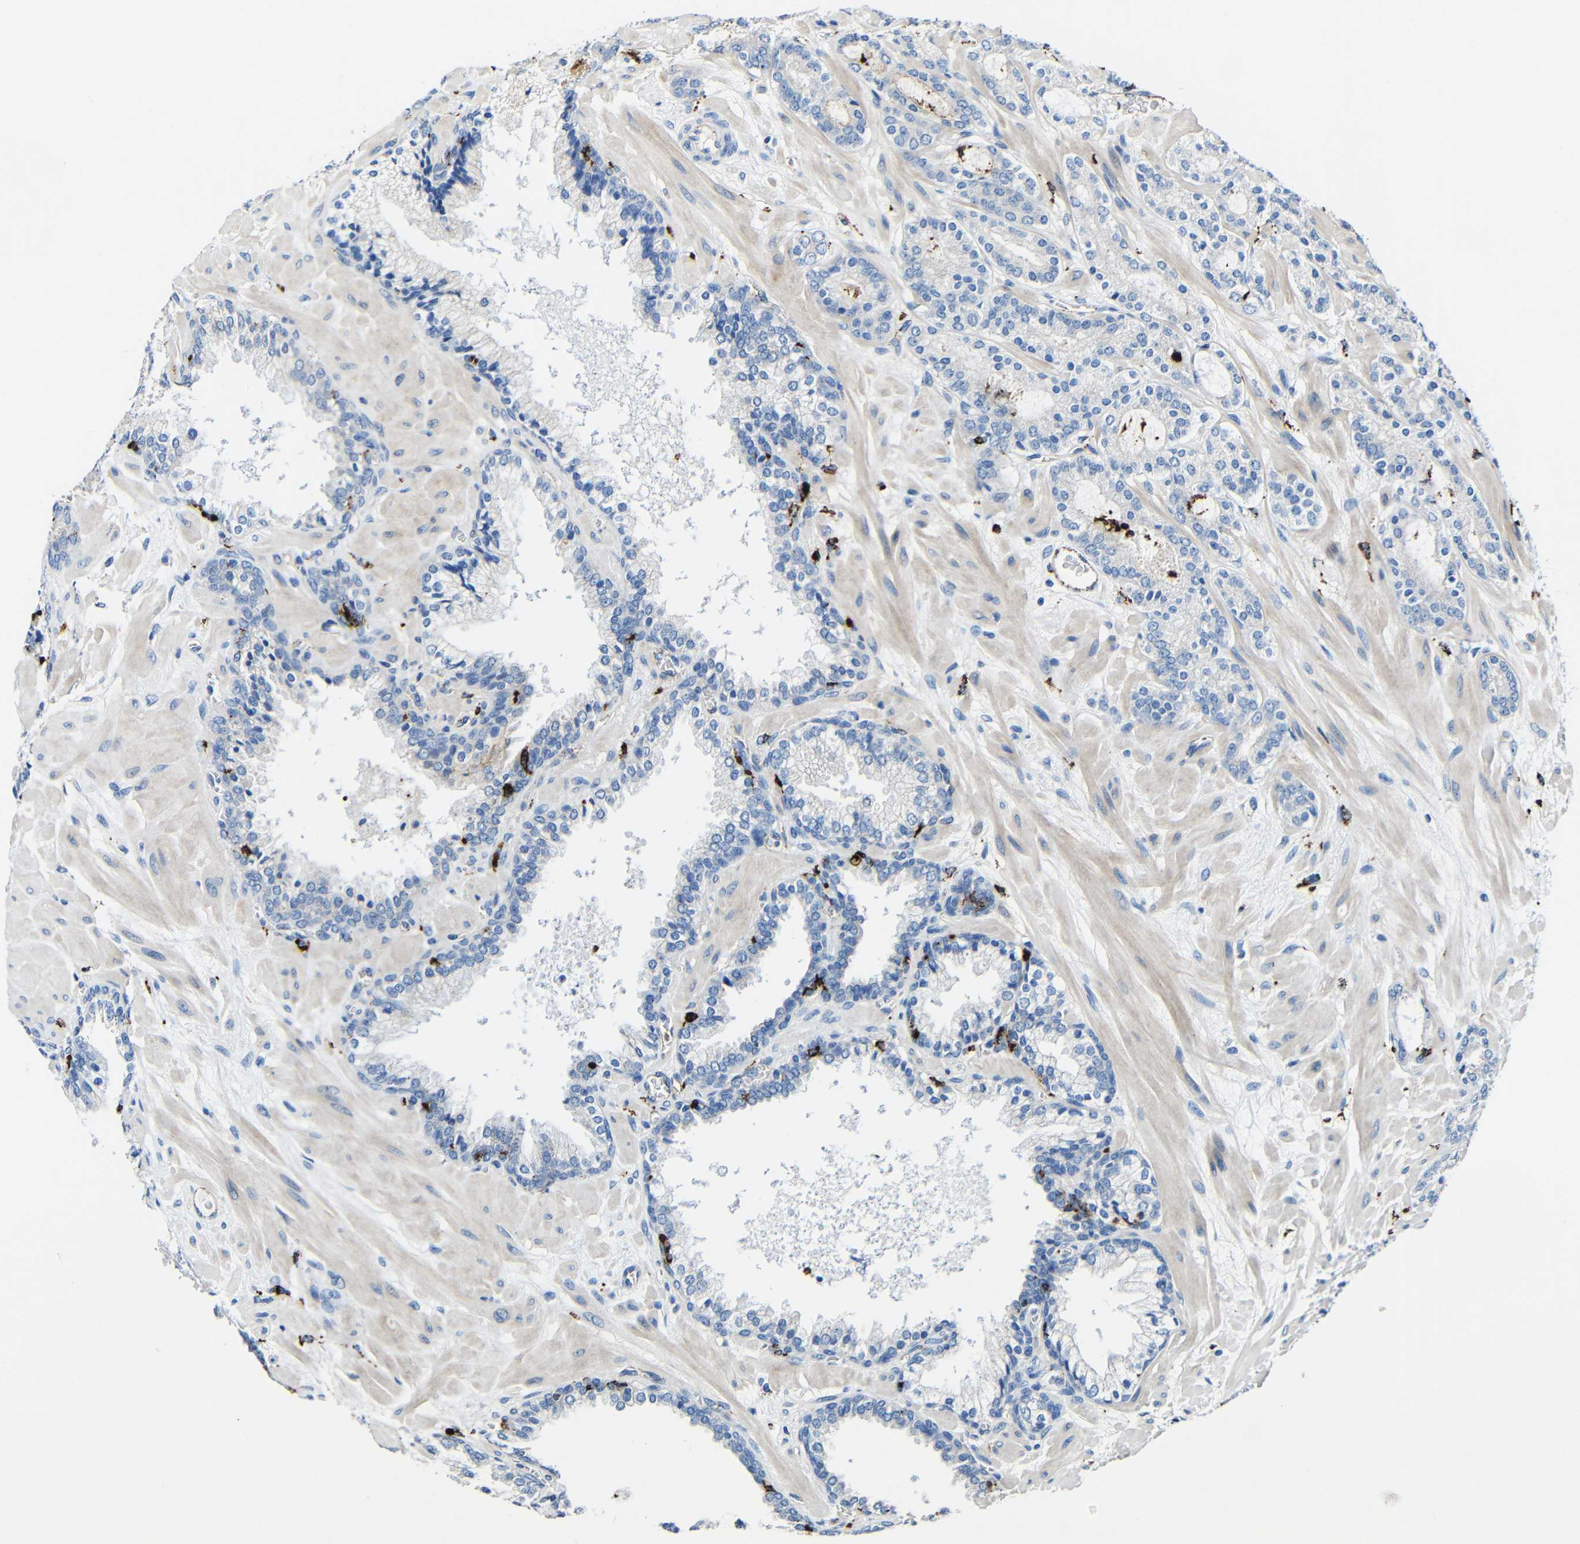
{"staining": {"intensity": "negative", "quantity": "none", "location": "none"}, "tissue": "prostate cancer", "cell_type": "Tumor cells", "image_type": "cancer", "snomed": [{"axis": "morphology", "description": "Adenocarcinoma, Low grade"}, {"axis": "topography", "description": "Prostate"}], "caption": "Immunohistochemical staining of human adenocarcinoma (low-grade) (prostate) exhibits no significant staining in tumor cells.", "gene": "HLA-DMA", "patient": {"sex": "male", "age": 63}}